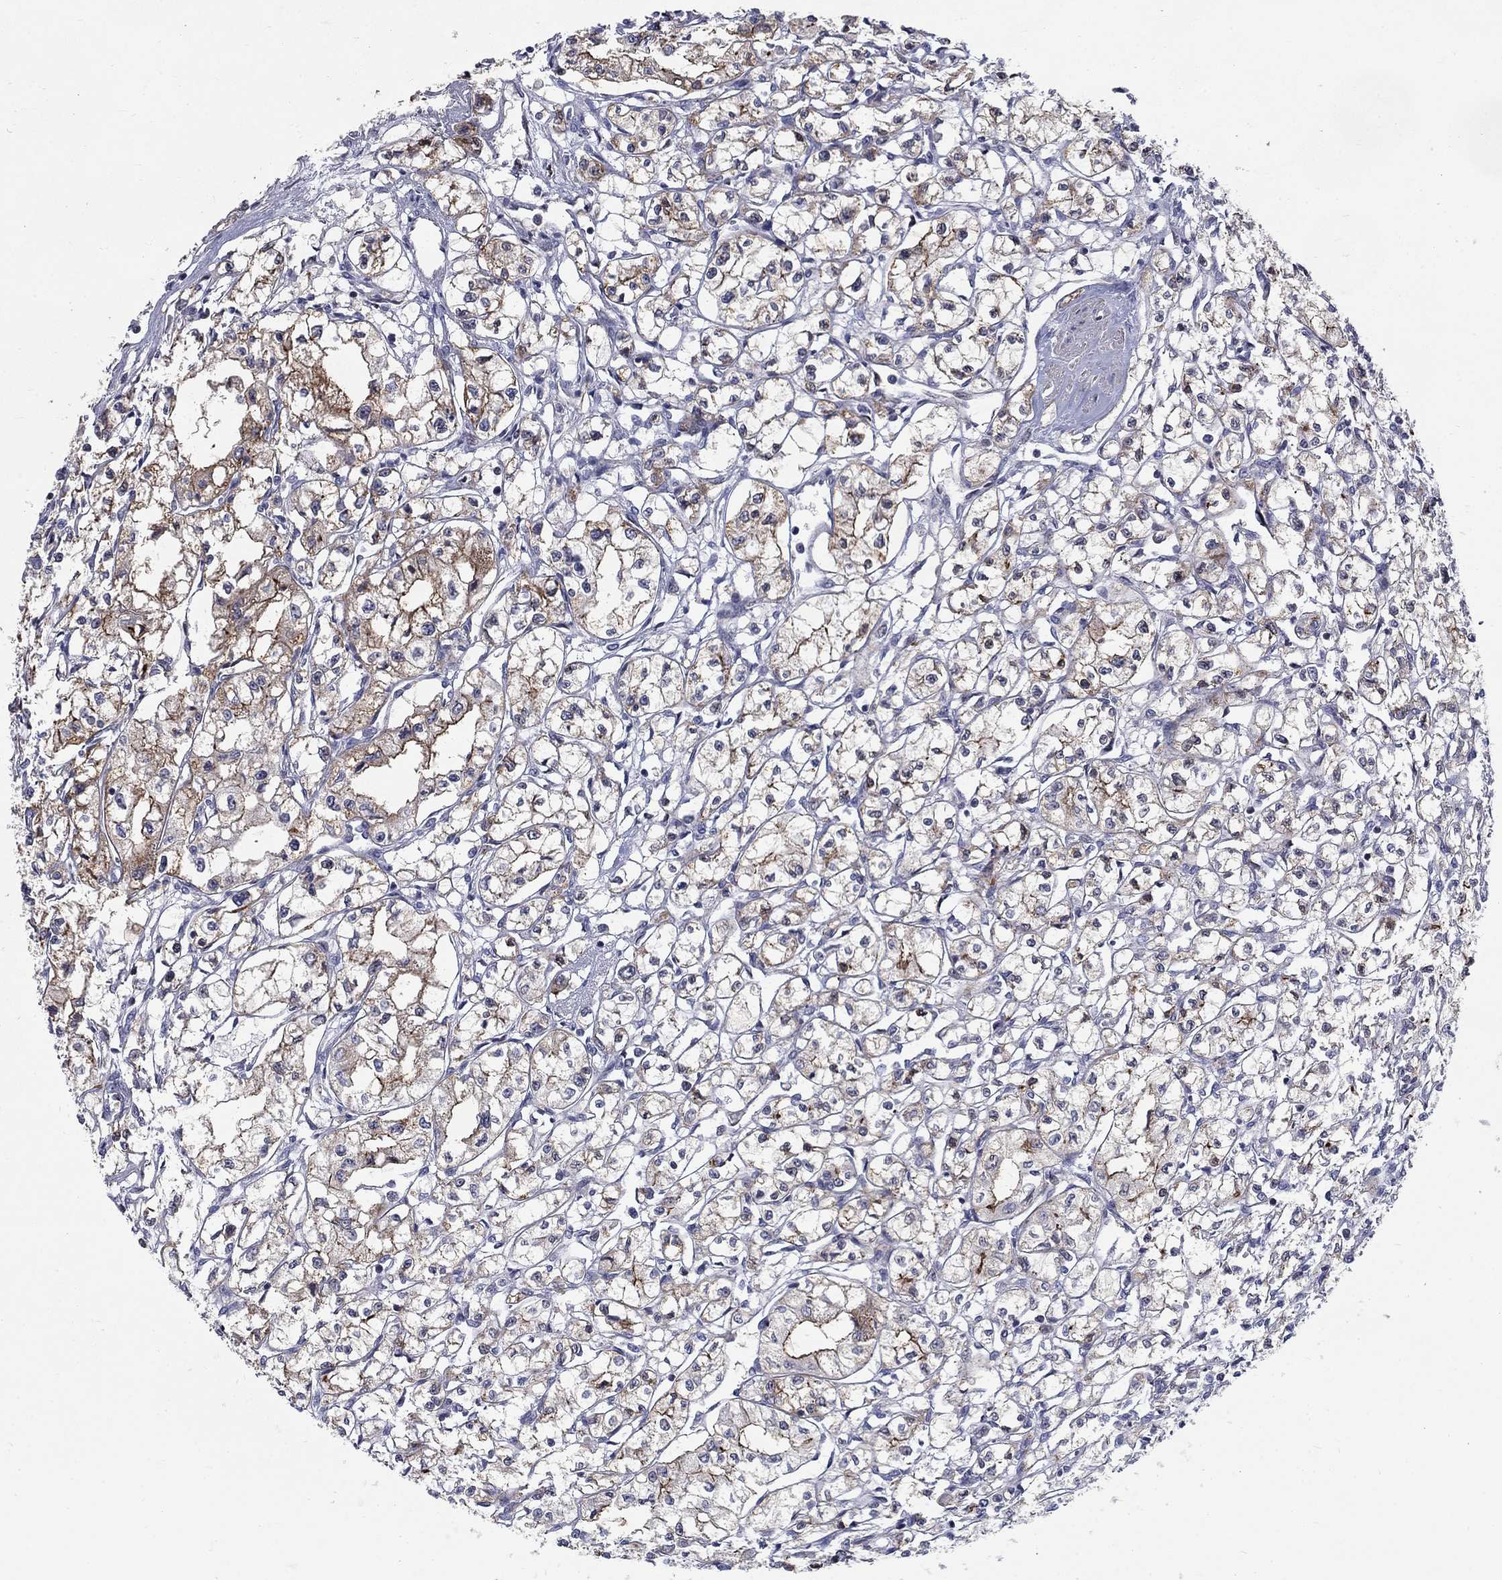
{"staining": {"intensity": "strong", "quantity": "<25%", "location": "cytoplasmic/membranous"}, "tissue": "renal cancer", "cell_type": "Tumor cells", "image_type": "cancer", "snomed": [{"axis": "morphology", "description": "Adenocarcinoma, NOS"}, {"axis": "topography", "description": "Kidney"}], "caption": "A histopathology image of human renal cancer (adenocarcinoma) stained for a protein demonstrates strong cytoplasmic/membranous brown staining in tumor cells. The protein is shown in brown color, while the nuclei are stained blue.", "gene": "SLC1A1", "patient": {"sex": "male", "age": 56}}